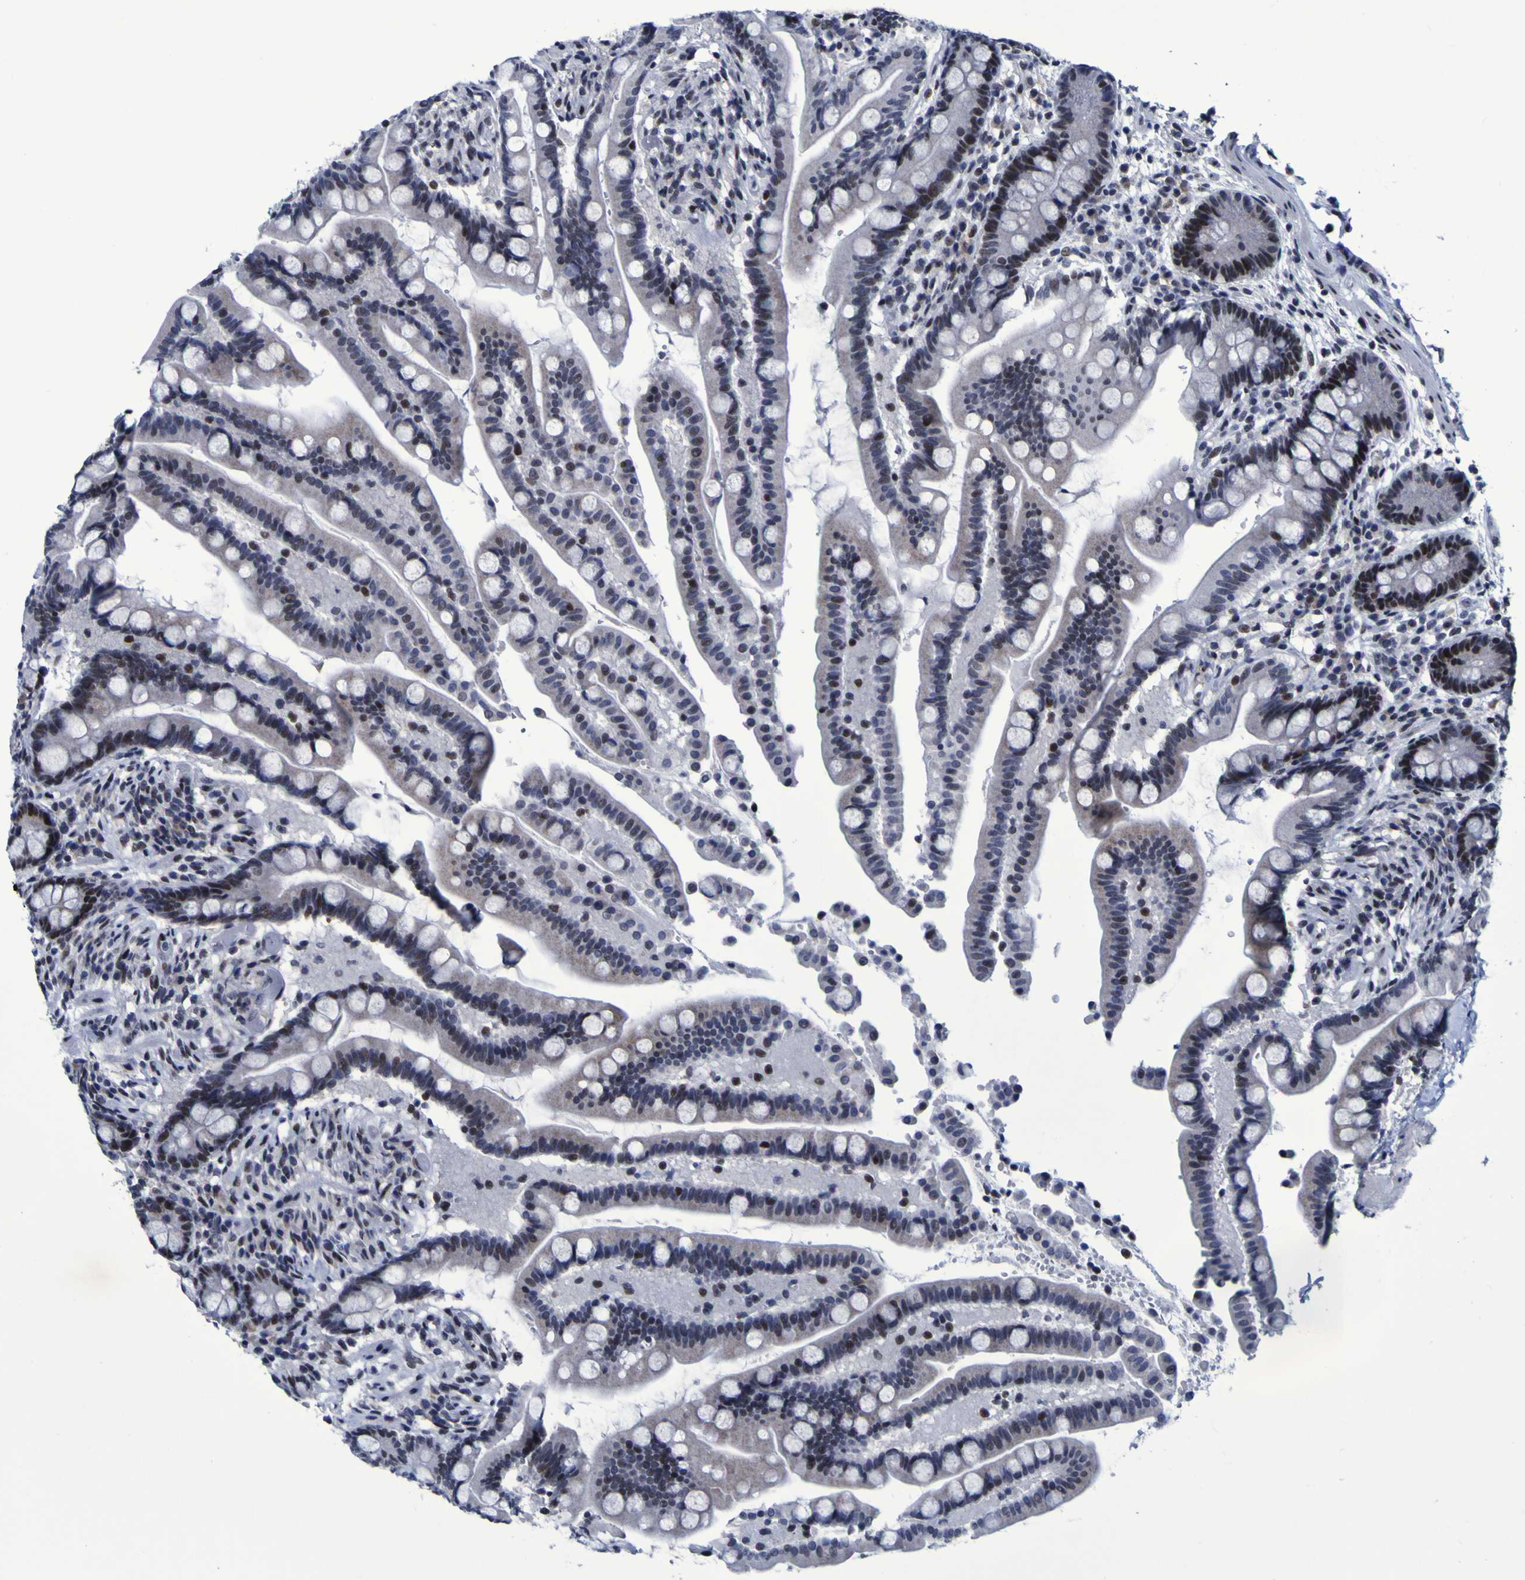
{"staining": {"intensity": "moderate", "quantity": "25%-75%", "location": "nuclear"}, "tissue": "colon", "cell_type": "Endothelial cells", "image_type": "normal", "snomed": [{"axis": "morphology", "description": "Normal tissue, NOS"}, {"axis": "topography", "description": "Colon"}], "caption": "DAB (3,3'-diaminobenzidine) immunohistochemical staining of unremarkable human colon shows moderate nuclear protein positivity in about 25%-75% of endothelial cells.", "gene": "MBD3", "patient": {"sex": "male", "age": 73}}